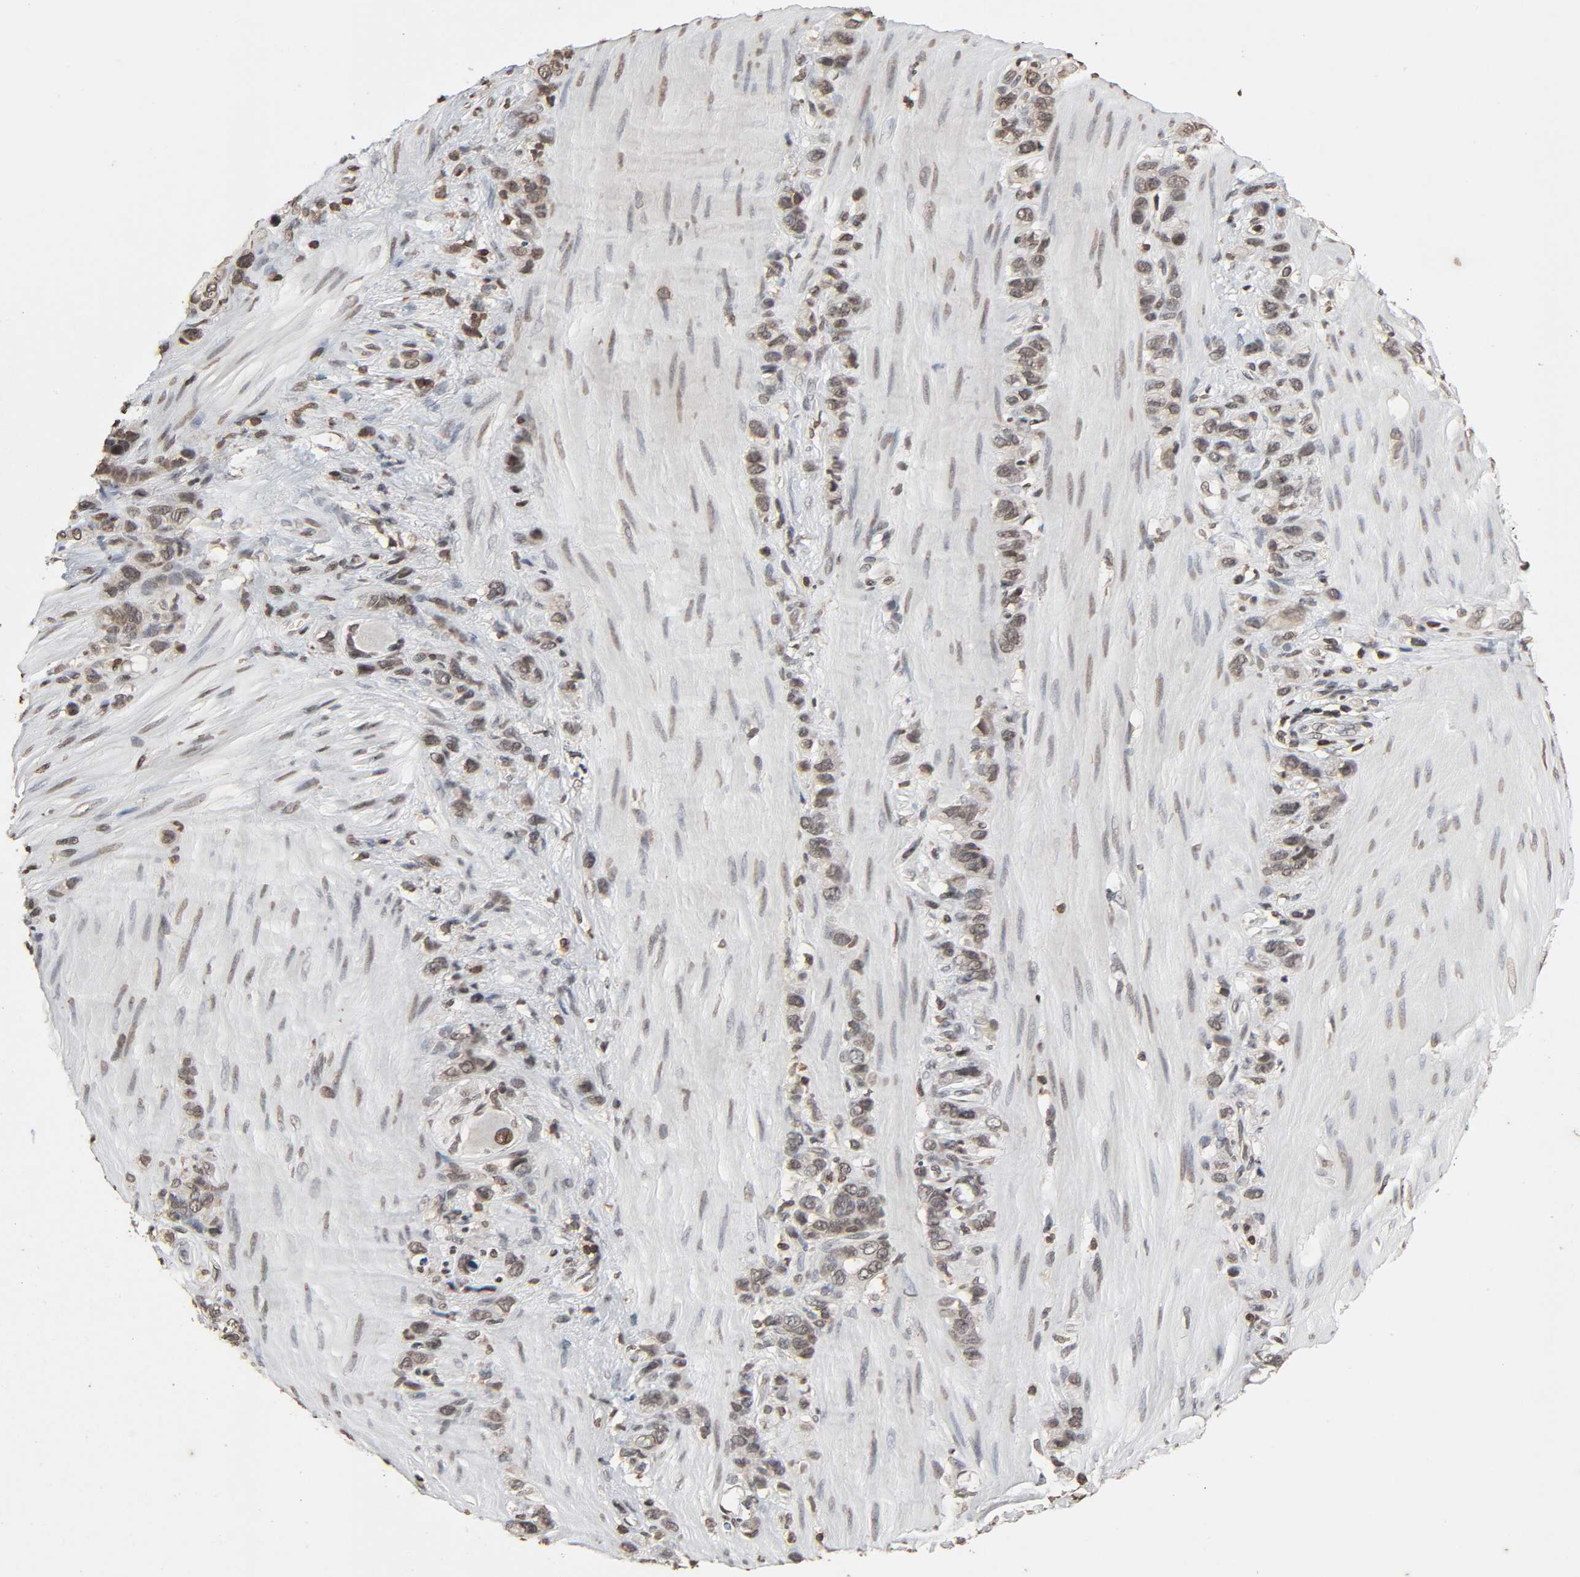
{"staining": {"intensity": "negative", "quantity": "none", "location": "none"}, "tissue": "stomach cancer", "cell_type": "Tumor cells", "image_type": "cancer", "snomed": [{"axis": "morphology", "description": "Normal tissue, NOS"}, {"axis": "morphology", "description": "Adenocarcinoma, NOS"}, {"axis": "morphology", "description": "Adenocarcinoma, High grade"}, {"axis": "topography", "description": "Stomach, upper"}, {"axis": "topography", "description": "Stomach"}], "caption": "The histopathology image exhibits no staining of tumor cells in stomach cancer (adenocarcinoma). The staining is performed using DAB brown chromogen with nuclei counter-stained in using hematoxylin.", "gene": "STK4", "patient": {"sex": "female", "age": 65}}